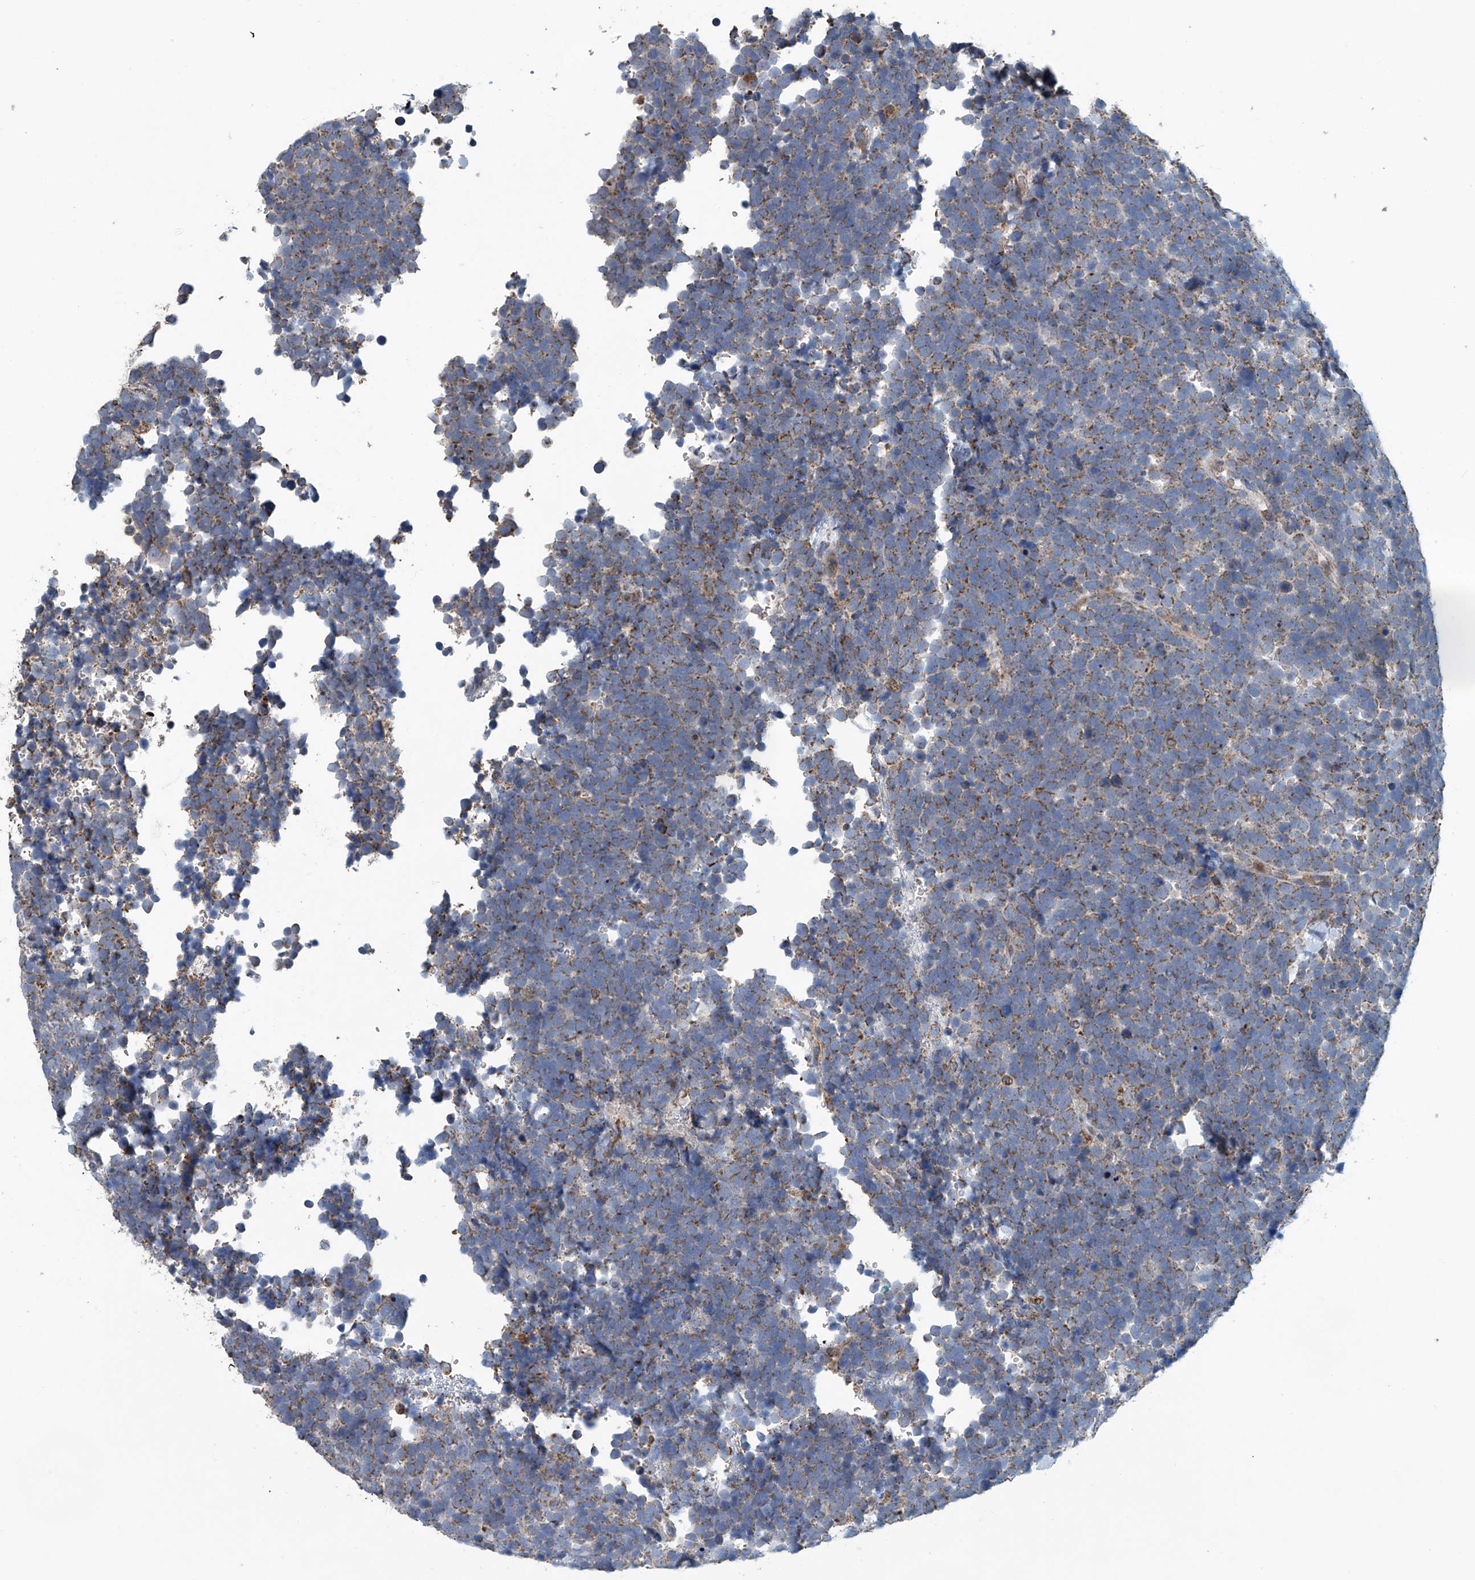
{"staining": {"intensity": "moderate", "quantity": ">75%", "location": "cytoplasmic/membranous"}, "tissue": "urothelial cancer", "cell_type": "Tumor cells", "image_type": "cancer", "snomed": [{"axis": "morphology", "description": "Urothelial carcinoma, High grade"}, {"axis": "topography", "description": "Urinary bladder"}], "caption": "Immunohistochemistry (DAB (3,3'-diaminobenzidine)) staining of human high-grade urothelial carcinoma reveals moderate cytoplasmic/membranous protein expression in approximately >75% of tumor cells.", "gene": "COMMD1", "patient": {"sex": "female", "age": 82}}